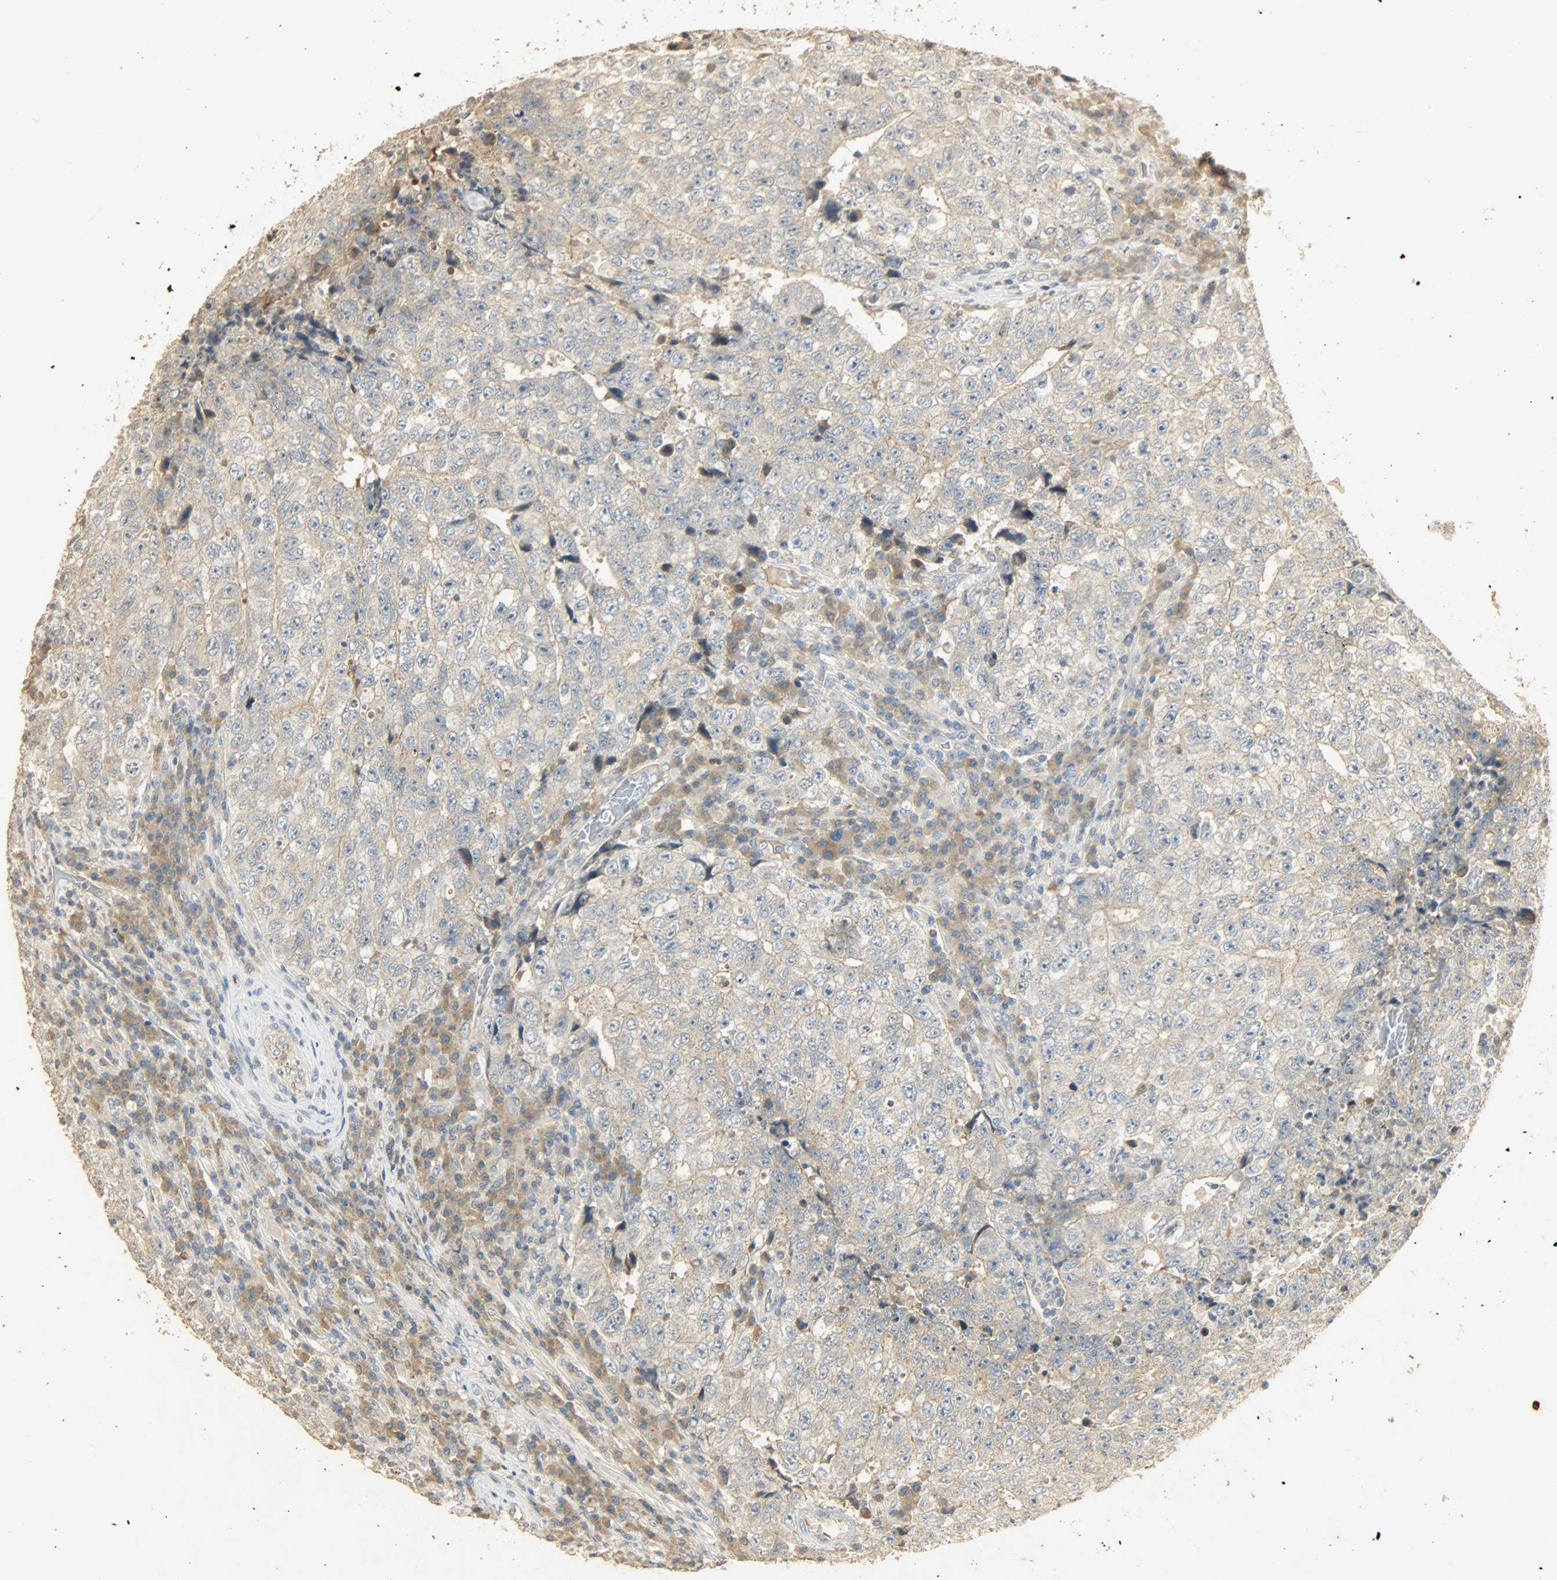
{"staining": {"intensity": "weak", "quantity": ">75%", "location": "cytoplasmic/membranous"}, "tissue": "testis cancer", "cell_type": "Tumor cells", "image_type": "cancer", "snomed": [{"axis": "morphology", "description": "Necrosis, NOS"}, {"axis": "morphology", "description": "Carcinoma, Embryonal, NOS"}, {"axis": "topography", "description": "Testis"}], "caption": "Immunohistochemical staining of human embryonal carcinoma (testis) exhibits weak cytoplasmic/membranous protein staining in about >75% of tumor cells. (Brightfield microscopy of DAB IHC at high magnification).", "gene": "ATP2B1", "patient": {"sex": "male", "age": 19}}